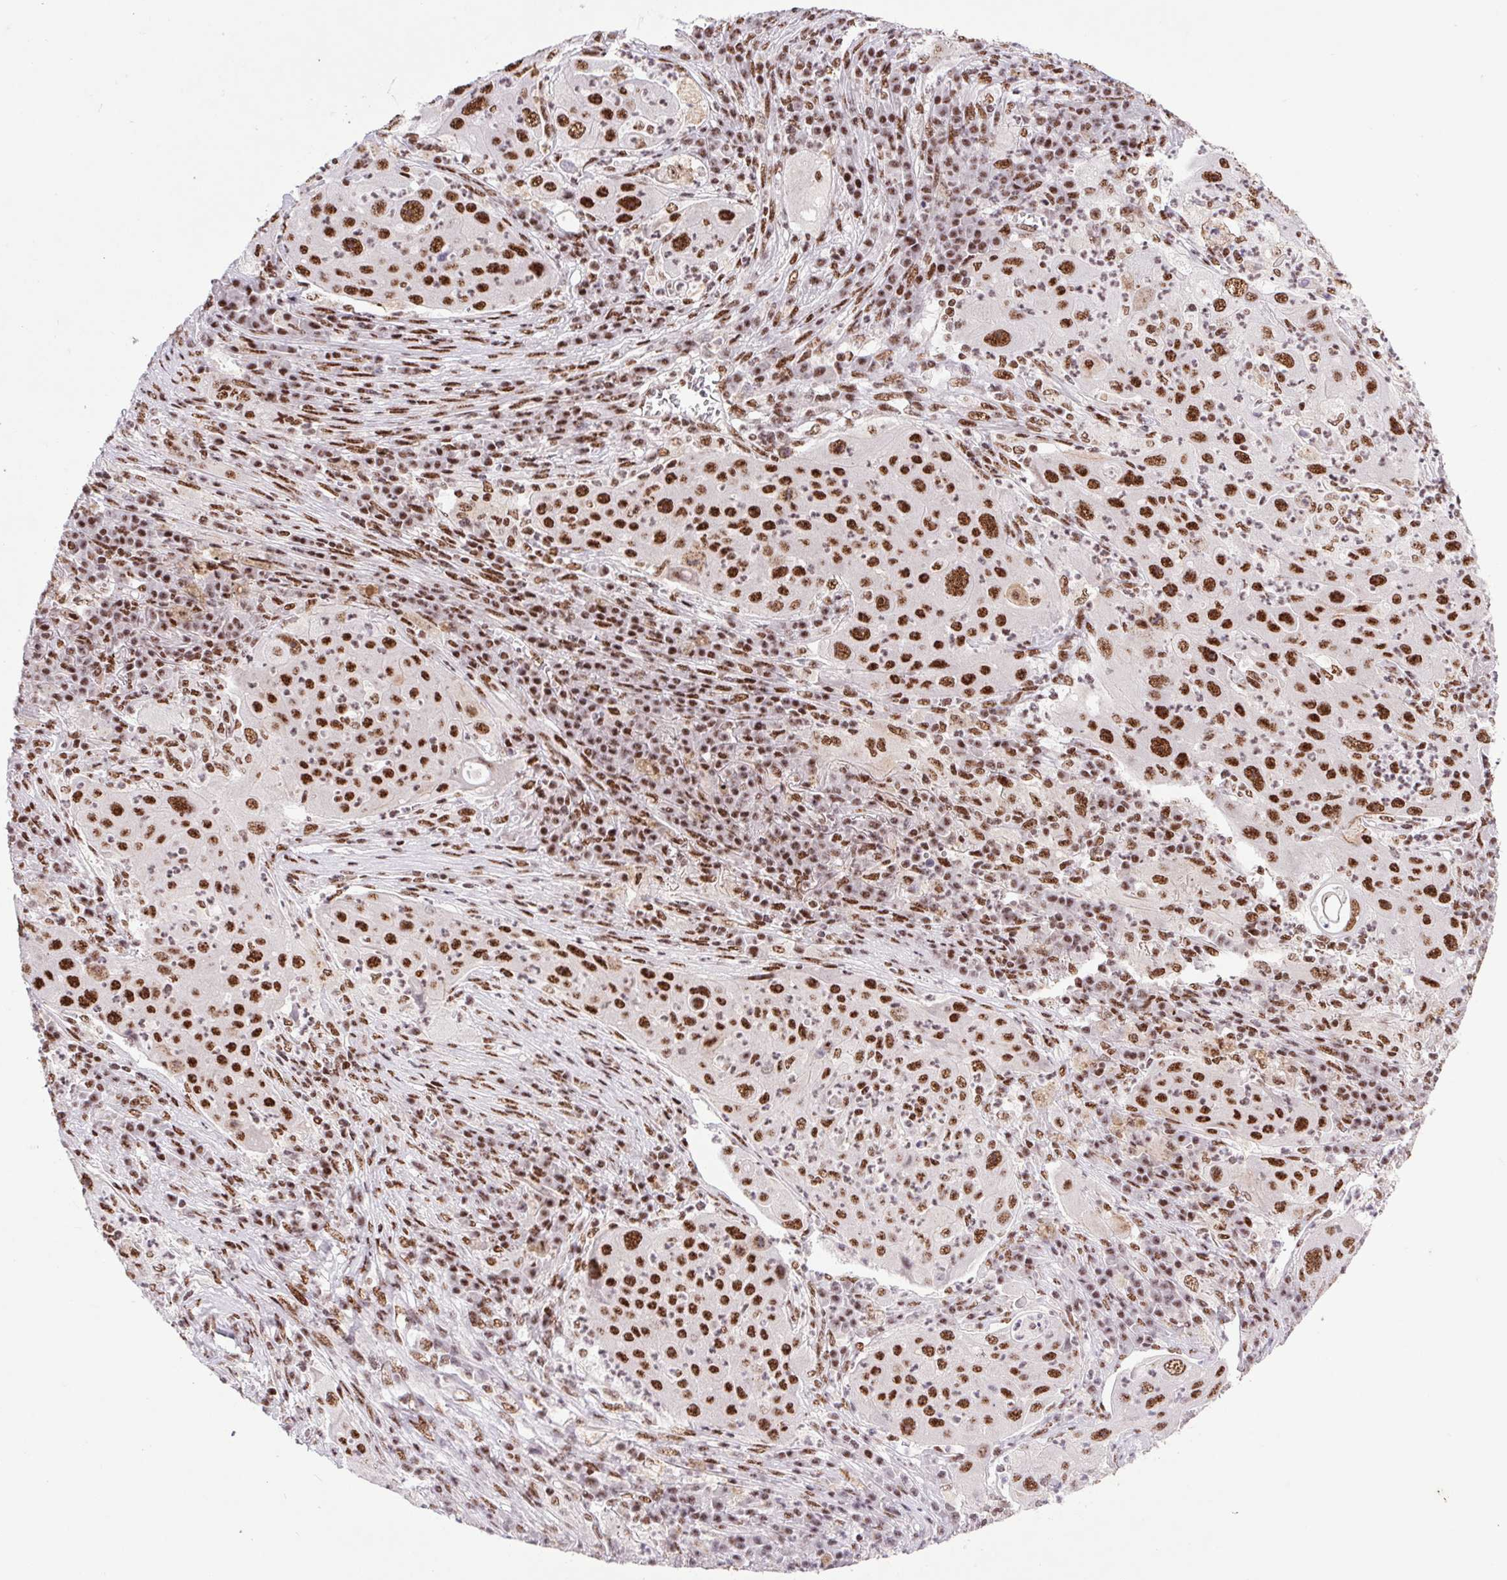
{"staining": {"intensity": "strong", "quantity": ">75%", "location": "nuclear"}, "tissue": "lung cancer", "cell_type": "Tumor cells", "image_type": "cancer", "snomed": [{"axis": "morphology", "description": "Squamous cell carcinoma, NOS"}, {"axis": "topography", "description": "Lung"}], "caption": "Human lung cancer (squamous cell carcinoma) stained with a protein marker exhibits strong staining in tumor cells.", "gene": "LDLRAD4", "patient": {"sex": "female", "age": 59}}